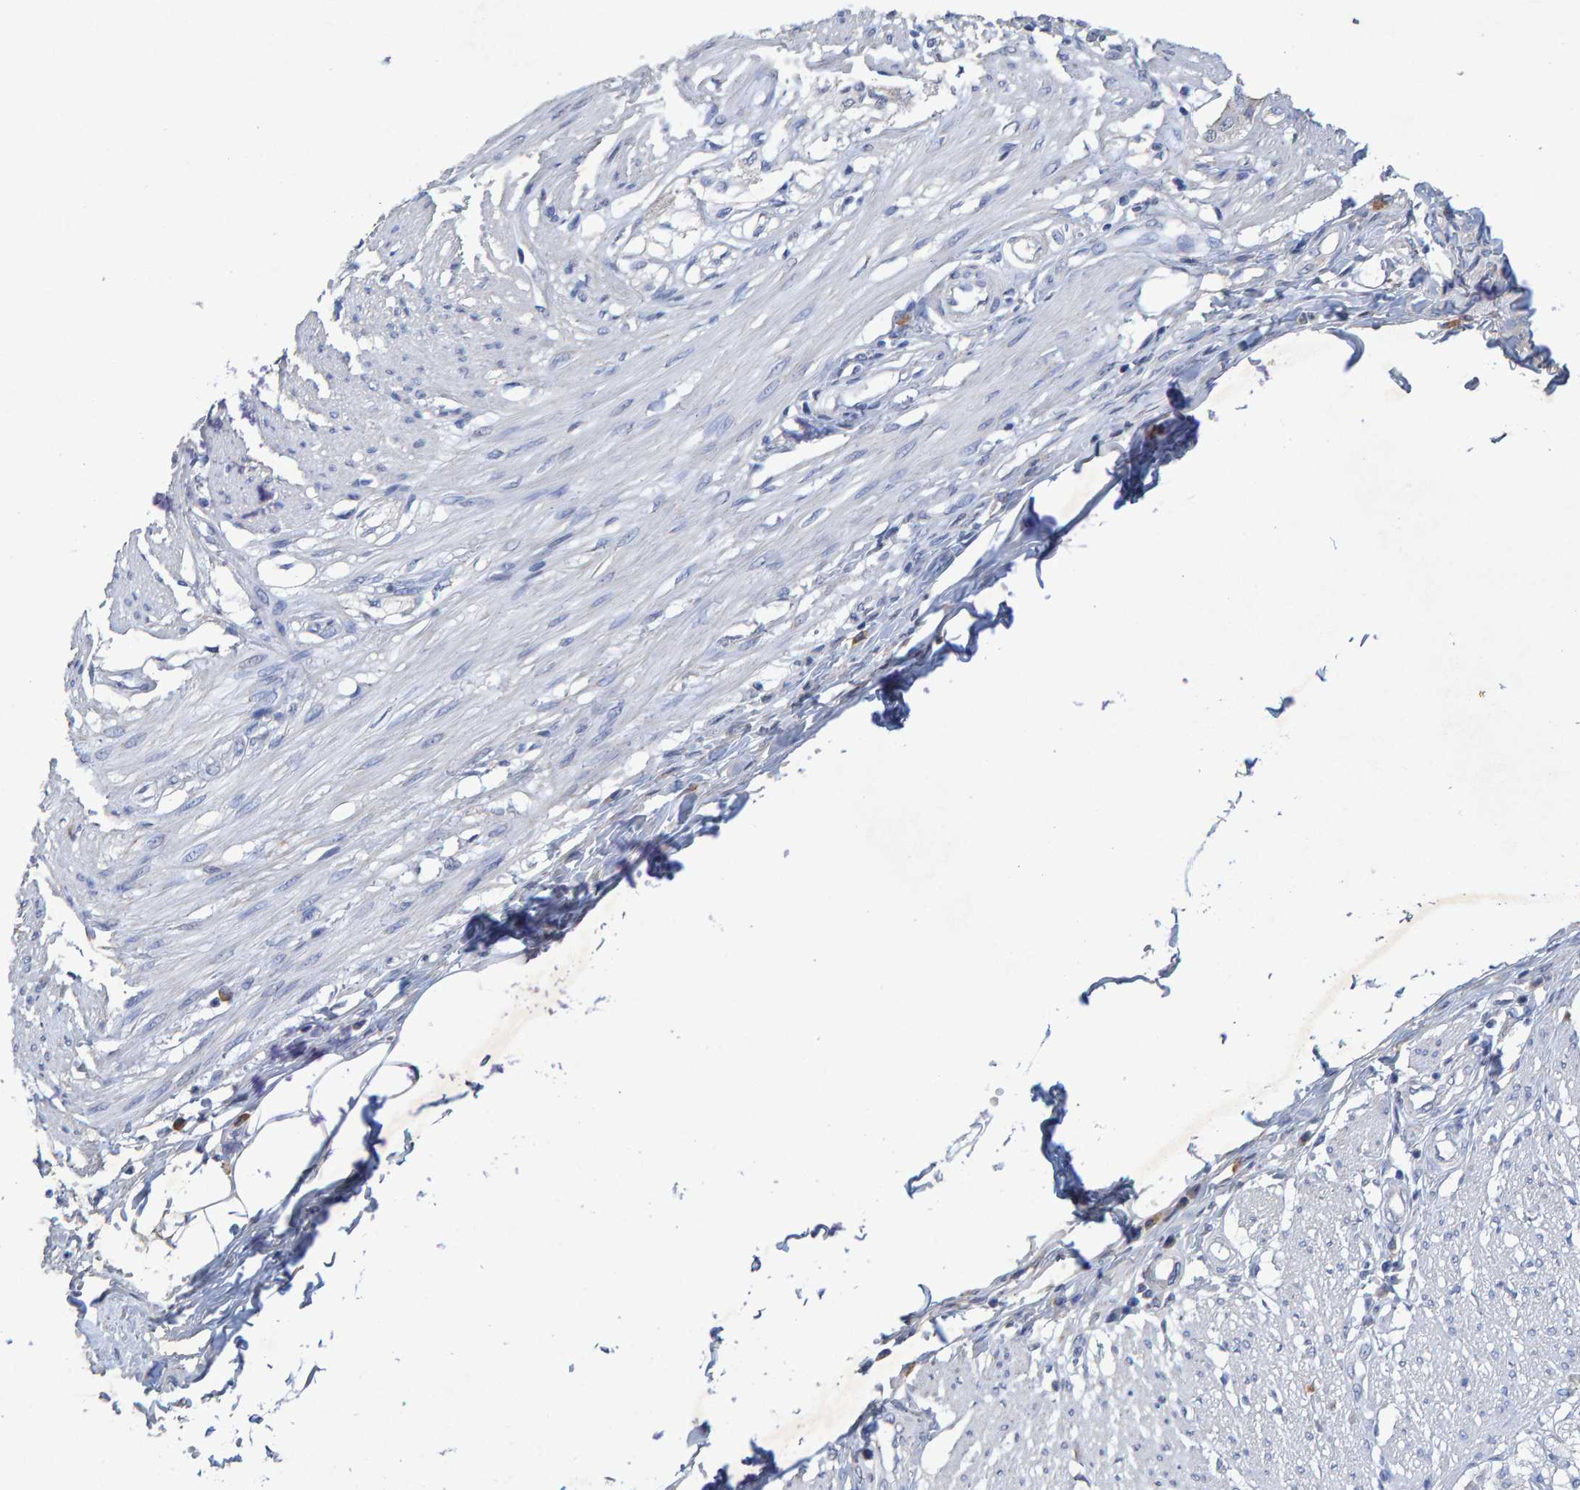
{"staining": {"intensity": "negative", "quantity": "none", "location": "none"}, "tissue": "smooth muscle", "cell_type": "Smooth muscle cells", "image_type": "normal", "snomed": [{"axis": "morphology", "description": "Normal tissue, NOS"}, {"axis": "morphology", "description": "Adenocarcinoma, NOS"}, {"axis": "topography", "description": "Colon"}, {"axis": "topography", "description": "Peripheral nerve tissue"}], "caption": "The photomicrograph demonstrates no staining of smooth muscle cells in normal smooth muscle. The staining is performed using DAB (3,3'-diaminobenzidine) brown chromogen with nuclei counter-stained in using hematoxylin.", "gene": "CTH", "patient": {"sex": "male", "age": 14}}